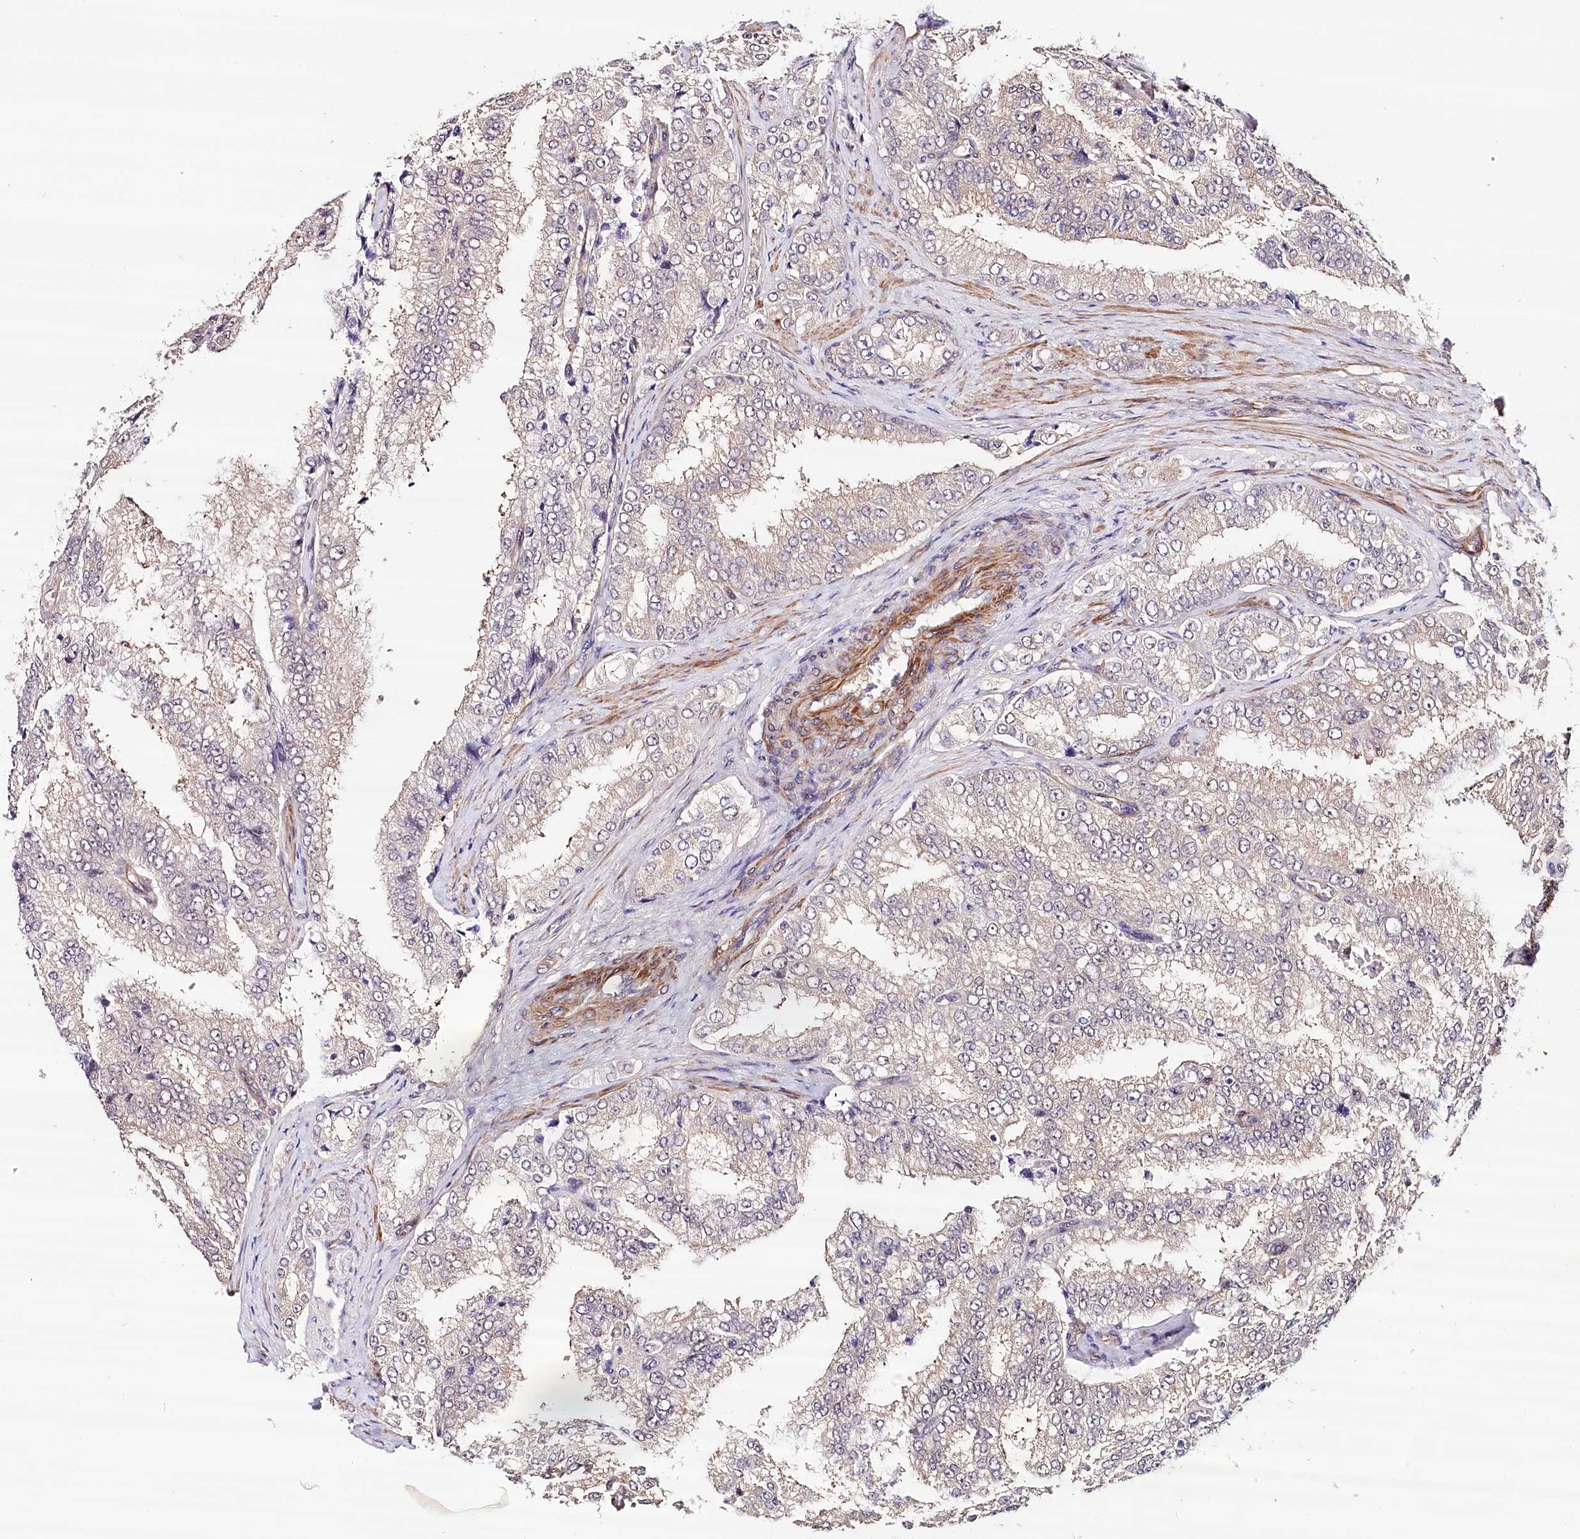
{"staining": {"intensity": "negative", "quantity": "none", "location": "none"}, "tissue": "prostate cancer", "cell_type": "Tumor cells", "image_type": "cancer", "snomed": [{"axis": "morphology", "description": "Adenocarcinoma, High grade"}, {"axis": "topography", "description": "Prostate"}], "caption": "A high-resolution photomicrograph shows IHC staining of prostate cancer (adenocarcinoma (high-grade)), which shows no significant positivity in tumor cells.", "gene": "PPP2R5B", "patient": {"sex": "male", "age": 58}}